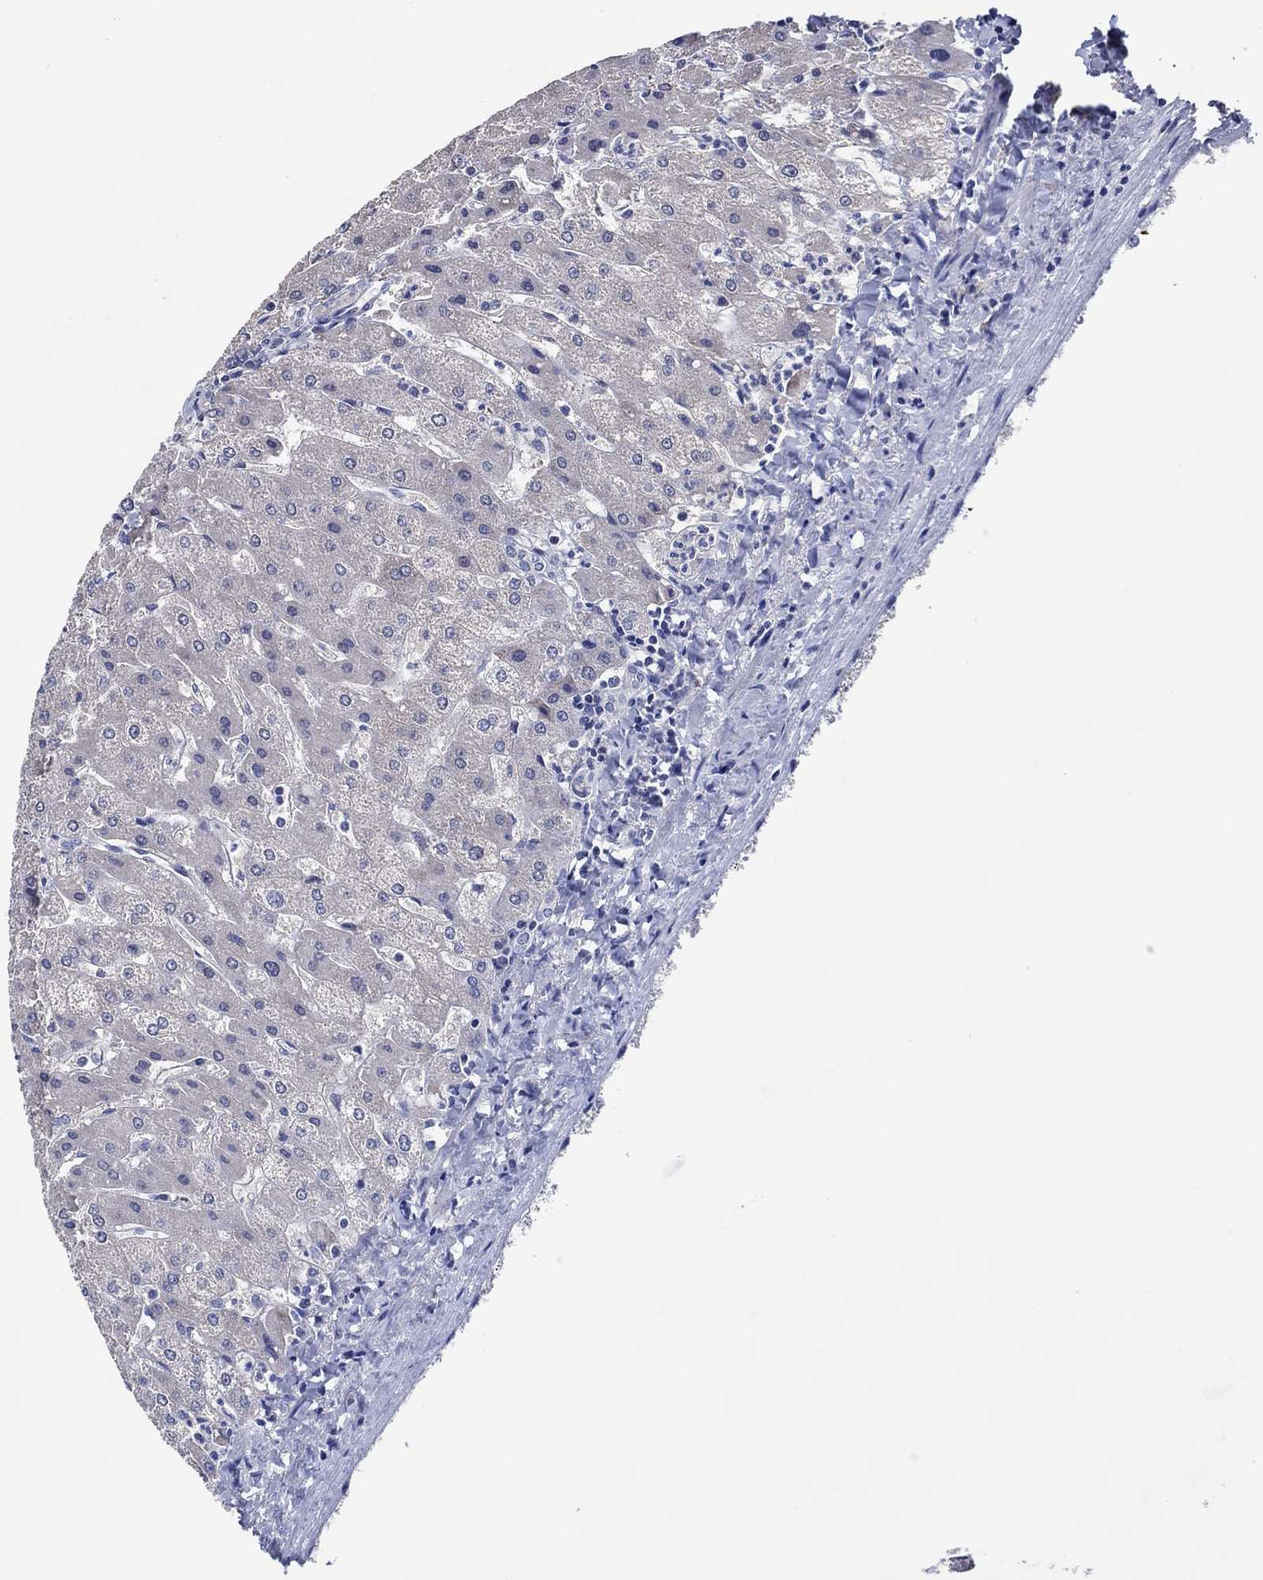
{"staining": {"intensity": "negative", "quantity": "none", "location": "none"}, "tissue": "liver", "cell_type": "Cholangiocytes", "image_type": "normal", "snomed": [{"axis": "morphology", "description": "Normal tissue, NOS"}, {"axis": "topography", "description": "Liver"}], "caption": "The histopathology image displays no staining of cholangiocytes in unremarkable liver. Brightfield microscopy of IHC stained with DAB (brown) and hematoxylin (blue), captured at high magnification.", "gene": "PRRT3", "patient": {"sex": "male", "age": 67}}